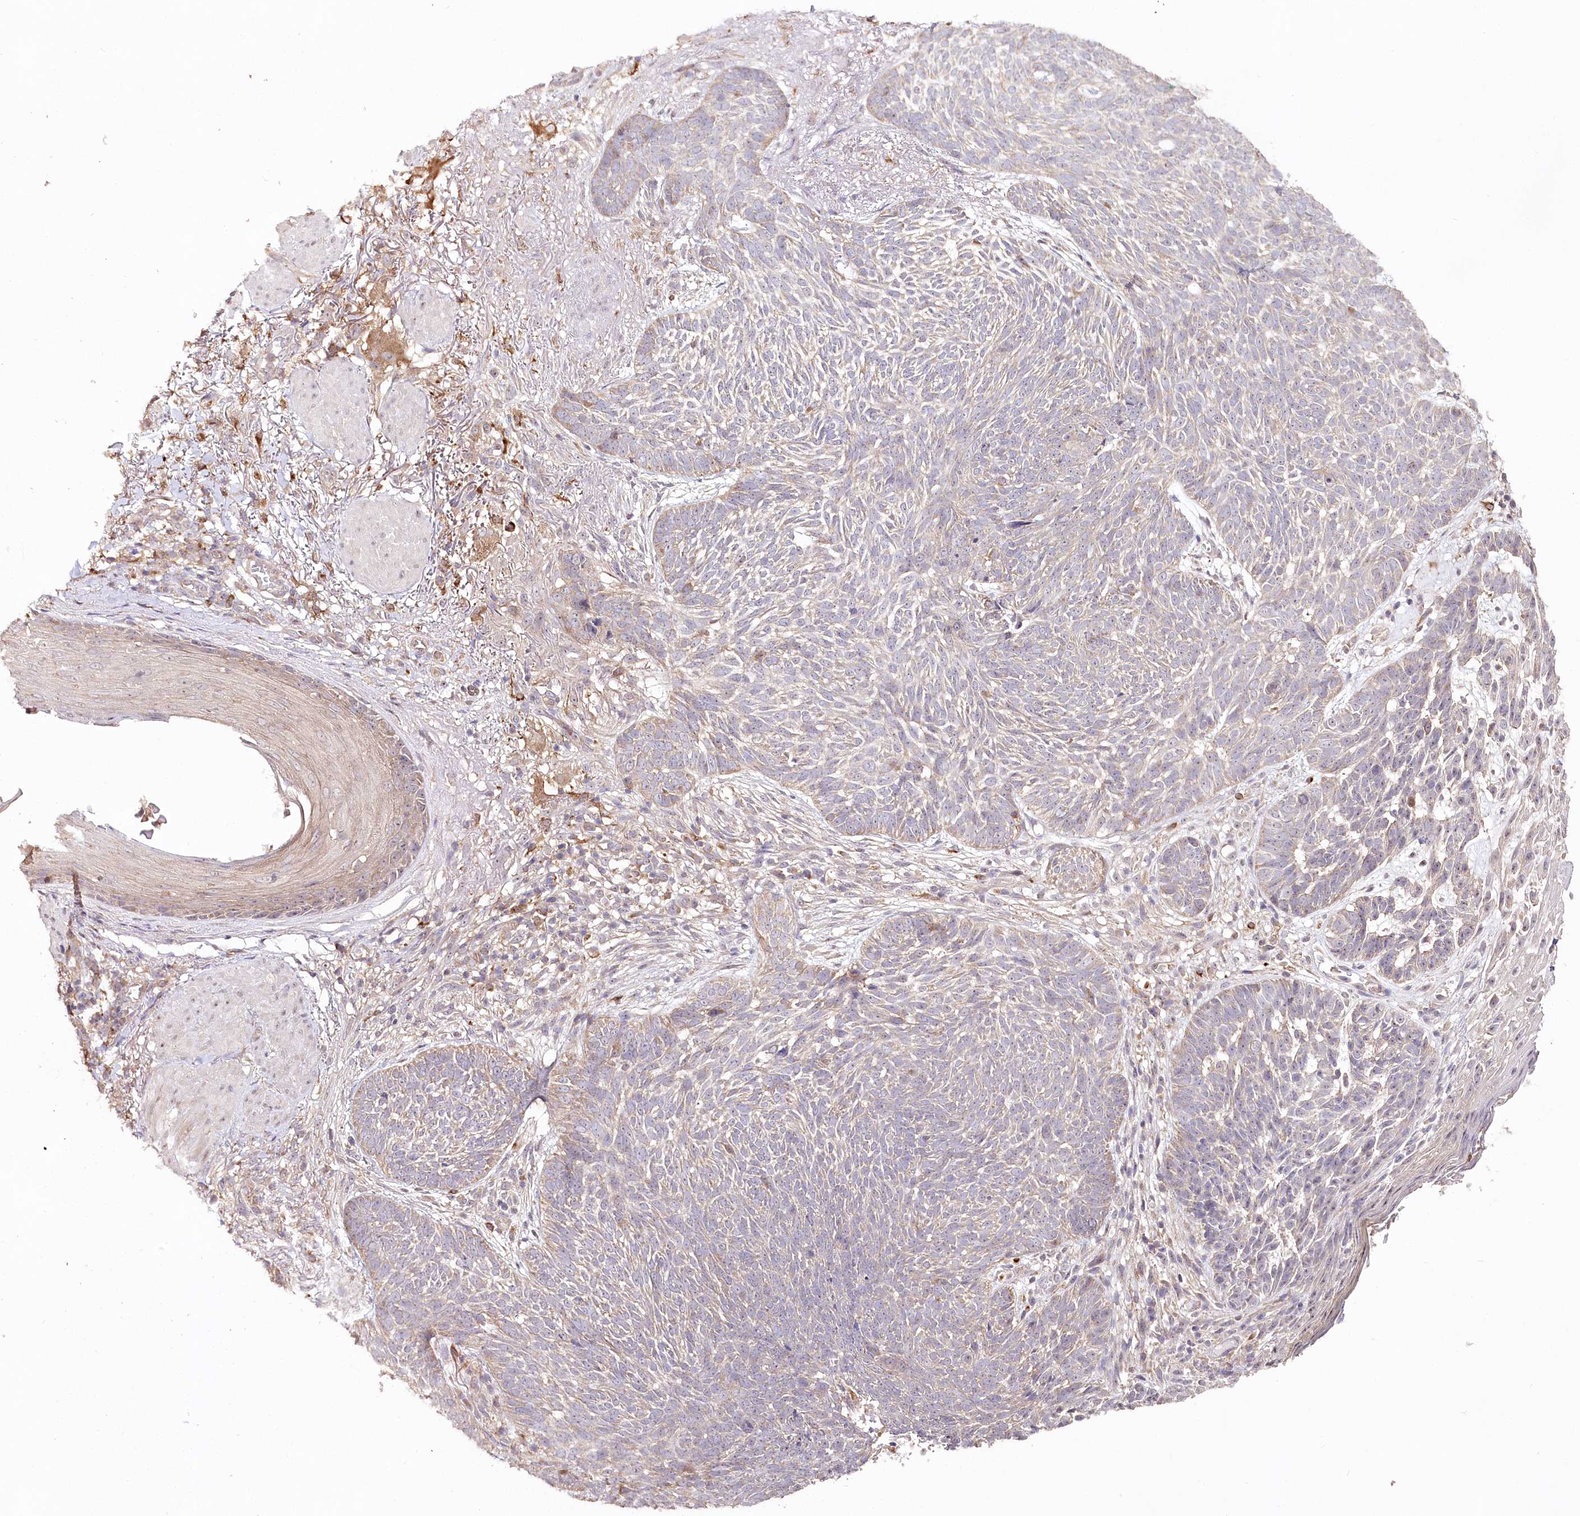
{"staining": {"intensity": "weak", "quantity": "25%-75%", "location": "cytoplasmic/membranous"}, "tissue": "skin cancer", "cell_type": "Tumor cells", "image_type": "cancer", "snomed": [{"axis": "morphology", "description": "Normal tissue, NOS"}, {"axis": "morphology", "description": "Basal cell carcinoma"}, {"axis": "topography", "description": "Skin"}], "caption": "Protein staining by IHC reveals weak cytoplasmic/membranous staining in about 25%-75% of tumor cells in skin basal cell carcinoma. (Brightfield microscopy of DAB IHC at high magnification).", "gene": "DMXL1", "patient": {"sex": "male", "age": 64}}